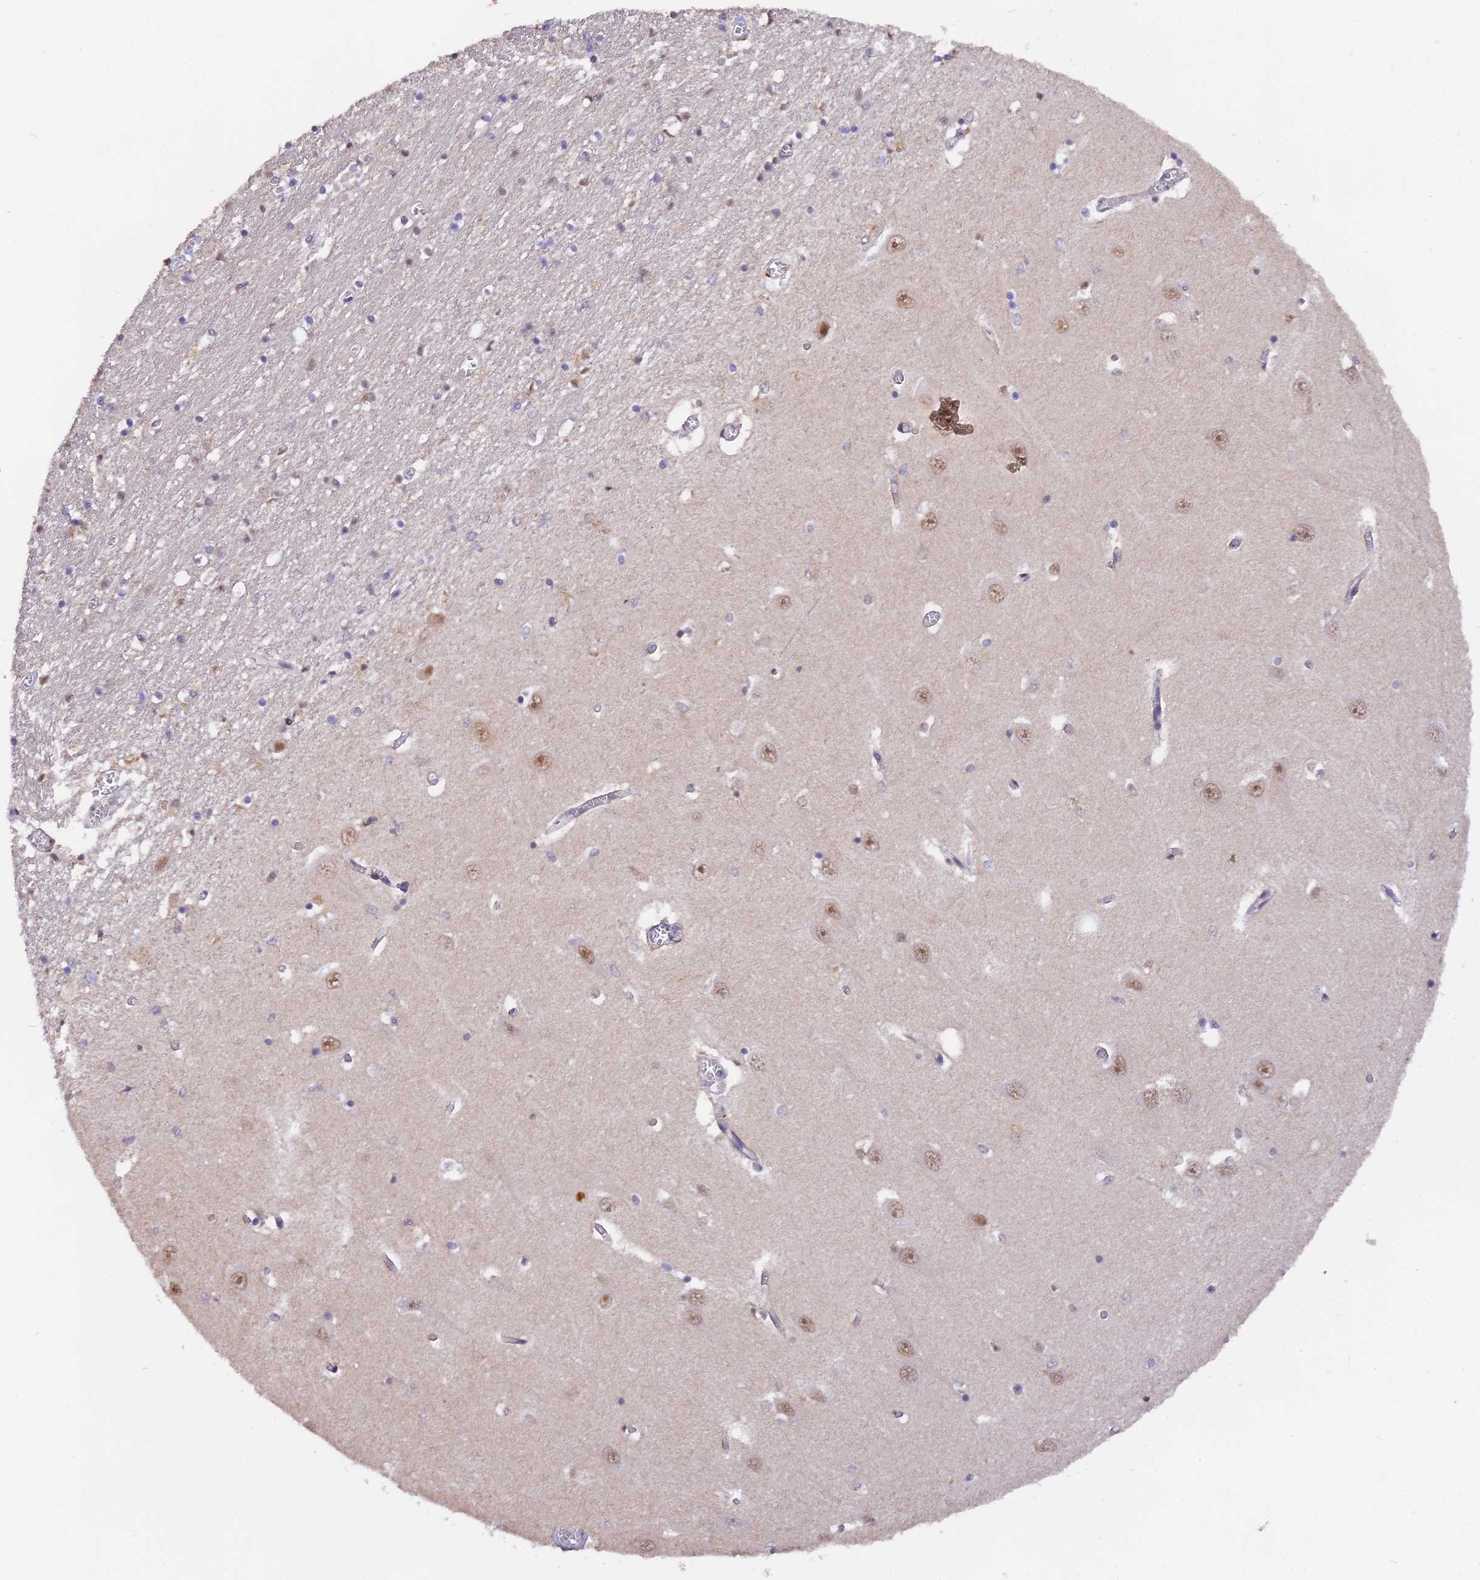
{"staining": {"intensity": "weak", "quantity": "<25%", "location": "nuclear"}, "tissue": "hippocampus", "cell_type": "Glial cells", "image_type": "normal", "snomed": [{"axis": "morphology", "description": "Normal tissue, NOS"}, {"axis": "topography", "description": "Hippocampus"}], "caption": "This is an IHC micrograph of benign human hippocampus. There is no staining in glial cells.", "gene": "POLR2C", "patient": {"sex": "male", "age": 70}}